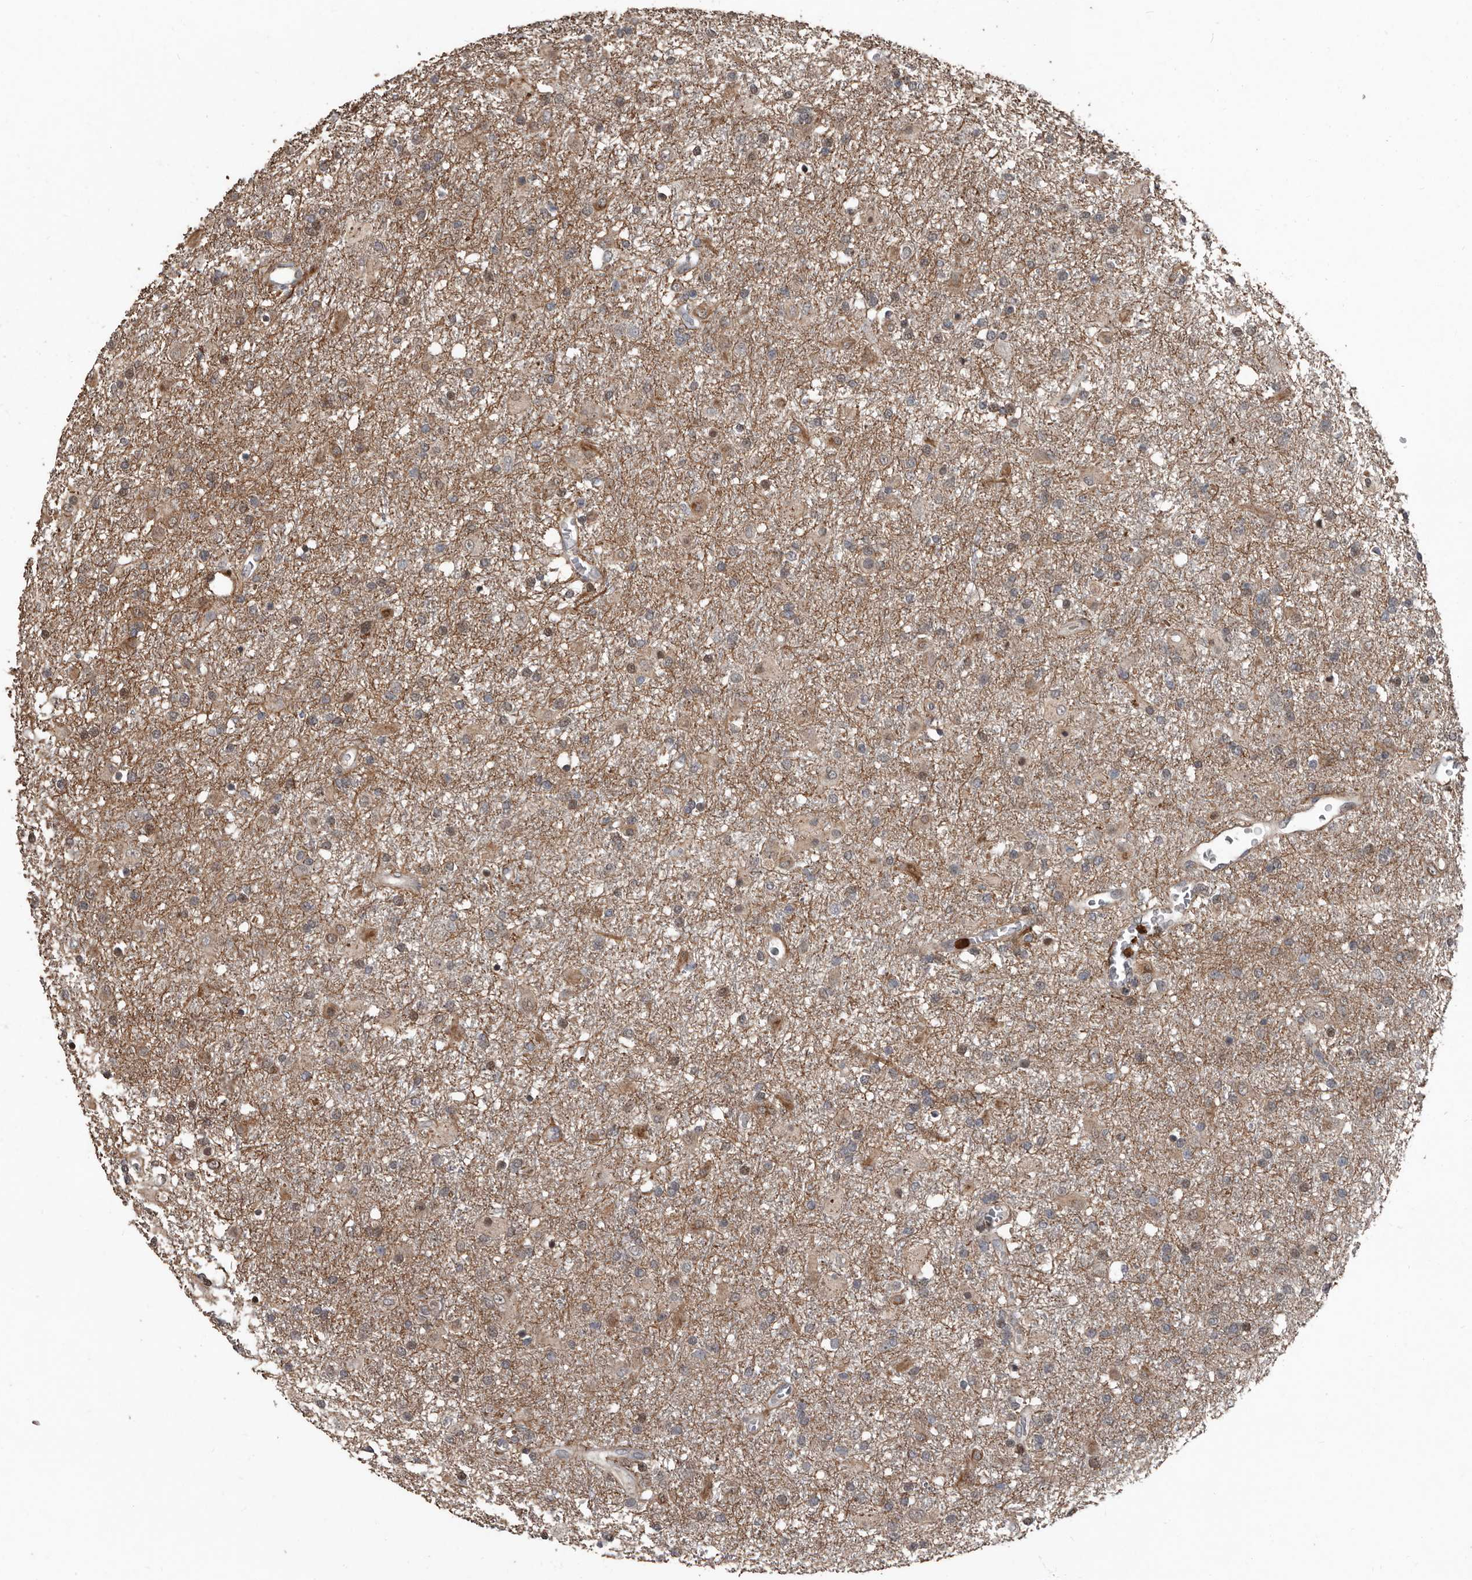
{"staining": {"intensity": "weak", "quantity": ">75%", "location": "cytoplasmic/membranous"}, "tissue": "glioma", "cell_type": "Tumor cells", "image_type": "cancer", "snomed": [{"axis": "morphology", "description": "Glioma, malignant, Low grade"}, {"axis": "topography", "description": "Brain"}], "caption": "This photomicrograph reveals immunohistochemistry (IHC) staining of human glioma, with low weak cytoplasmic/membranous staining in approximately >75% of tumor cells.", "gene": "FSBP", "patient": {"sex": "male", "age": 65}}